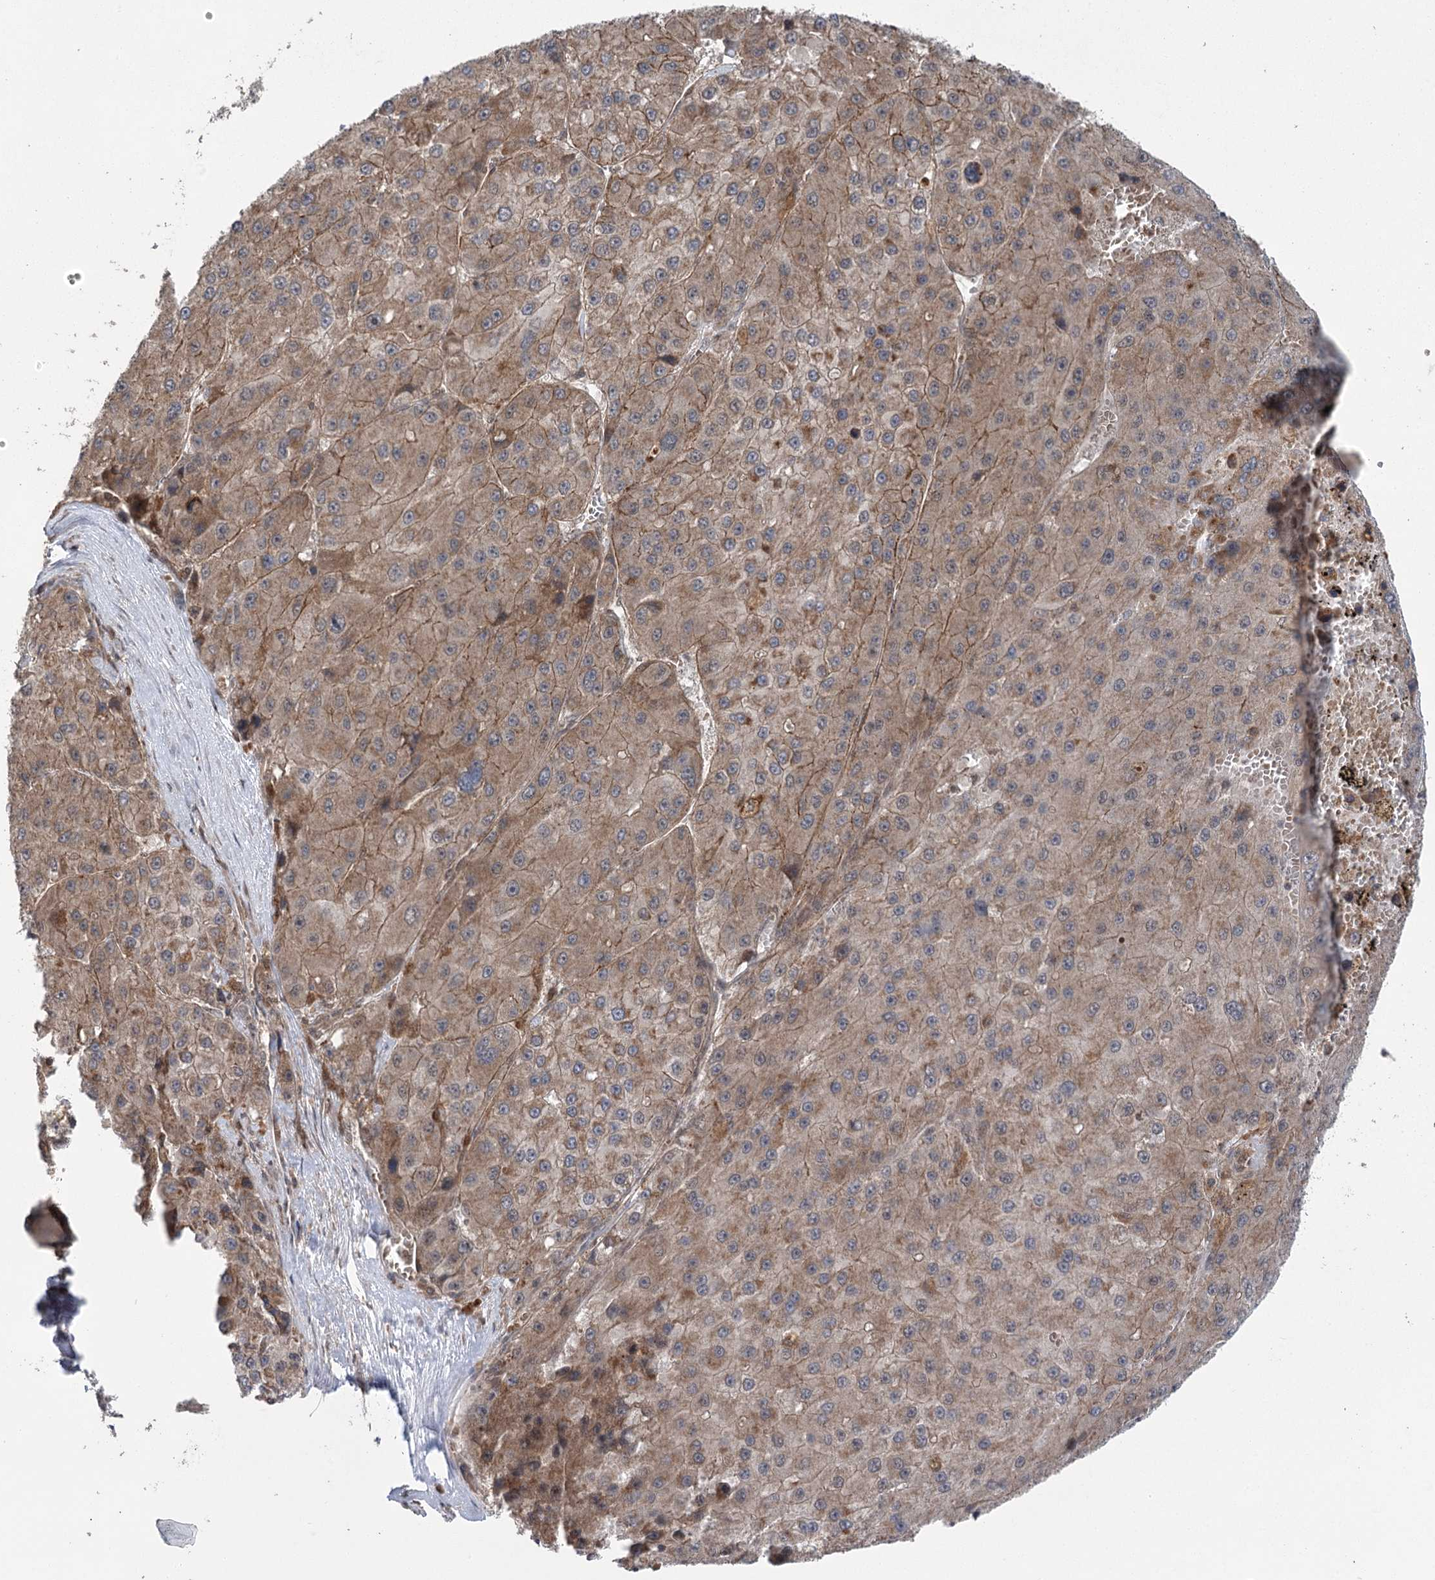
{"staining": {"intensity": "weak", "quantity": "25%-75%", "location": "cytoplasmic/membranous"}, "tissue": "liver cancer", "cell_type": "Tumor cells", "image_type": "cancer", "snomed": [{"axis": "morphology", "description": "Carcinoma, Hepatocellular, NOS"}, {"axis": "topography", "description": "Liver"}], "caption": "Weak cytoplasmic/membranous positivity is appreciated in approximately 25%-75% of tumor cells in hepatocellular carcinoma (liver).", "gene": "C12orf4", "patient": {"sex": "female", "age": 73}}